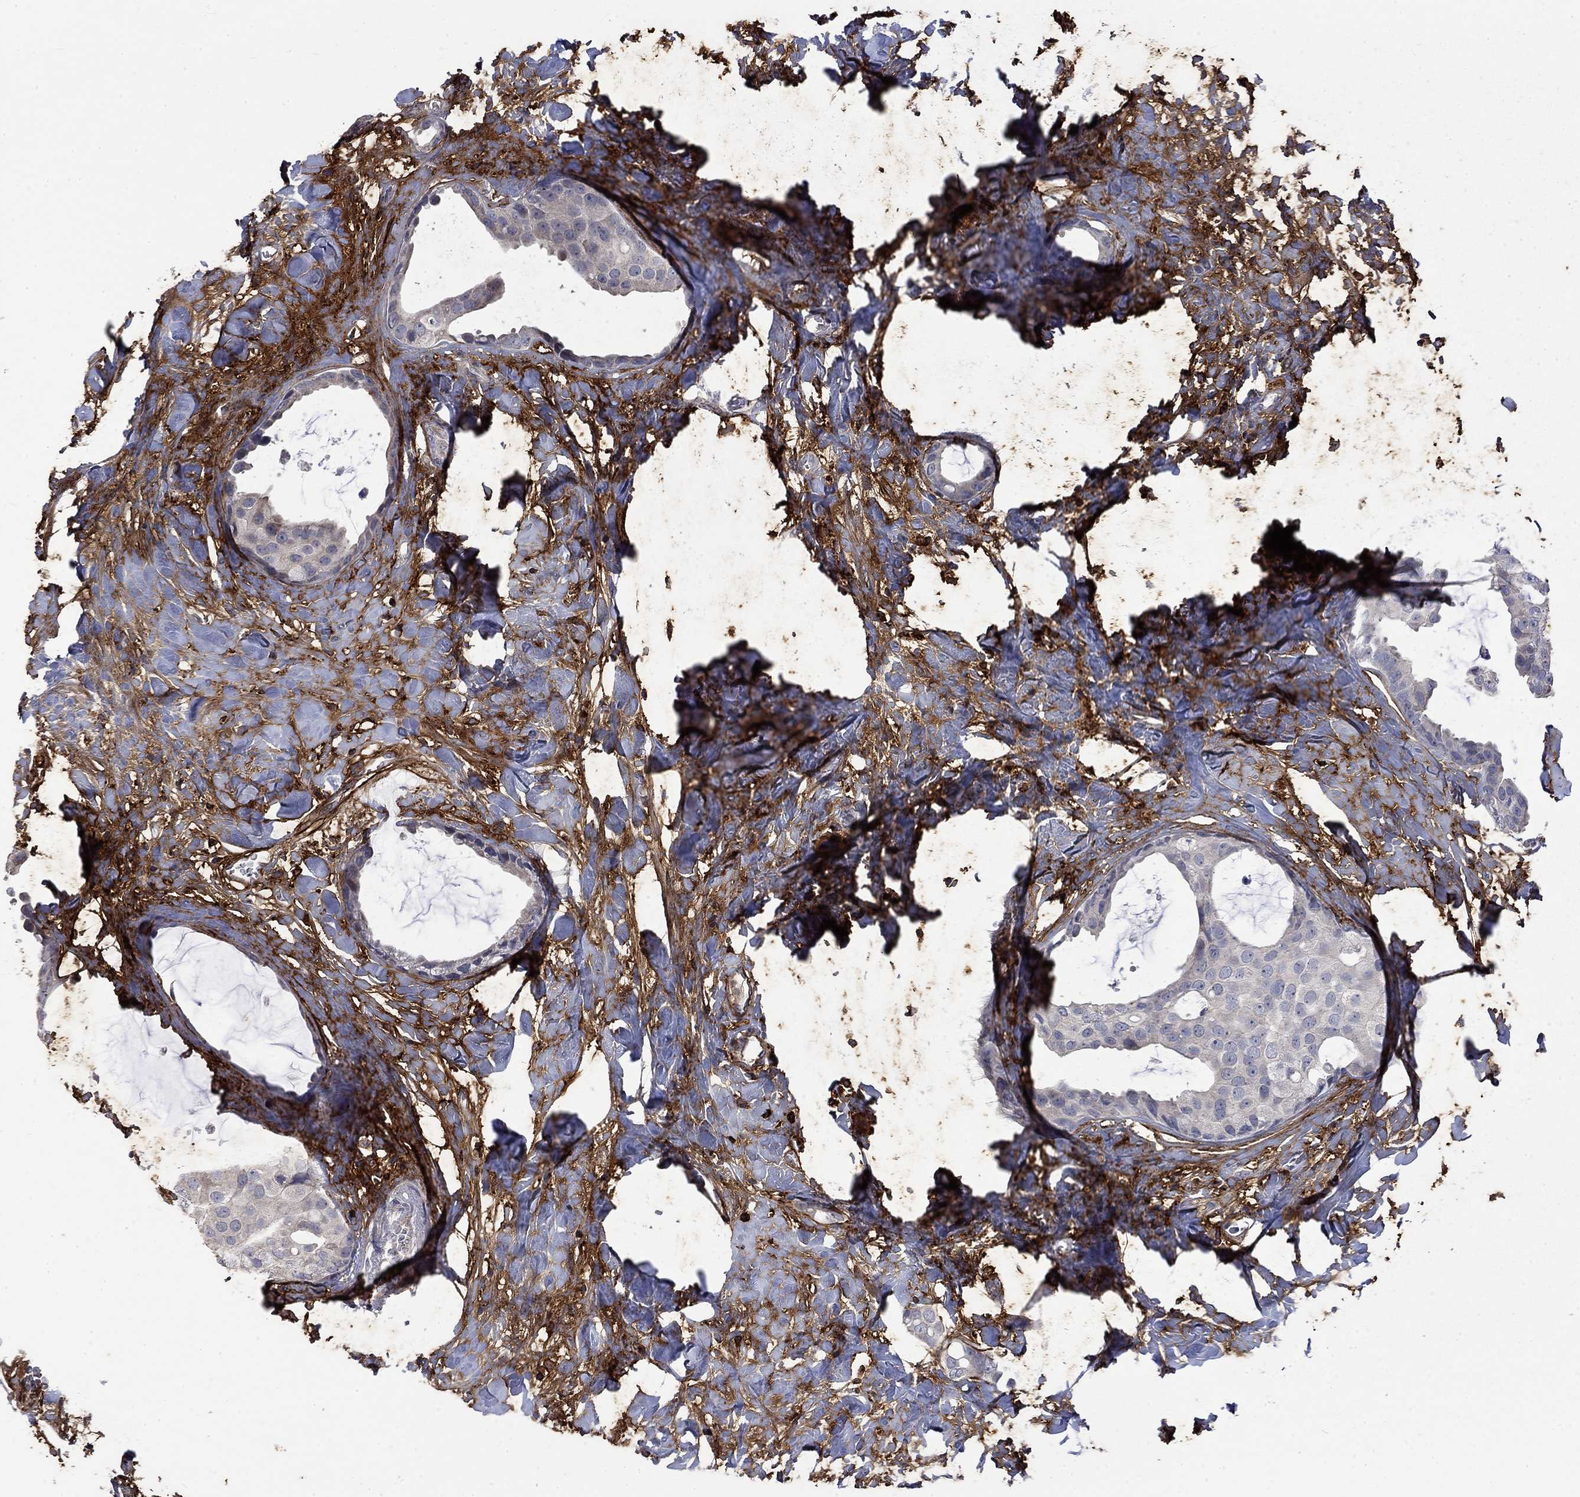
{"staining": {"intensity": "negative", "quantity": "none", "location": "none"}, "tissue": "breast cancer", "cell_type": "Tumor cells", "image_type": "cancer", "snomed": [{"axis": "morphology", "description": "Duct carcinoma"}, {"axis": "topography", "description": "Breast"}], "caption": "Tumor cells are negative for brown protein staining in infiltrating ductal carcinoma (breast).", "gene": "VCAN", "patient": {"sex": "female", "age": 45}}